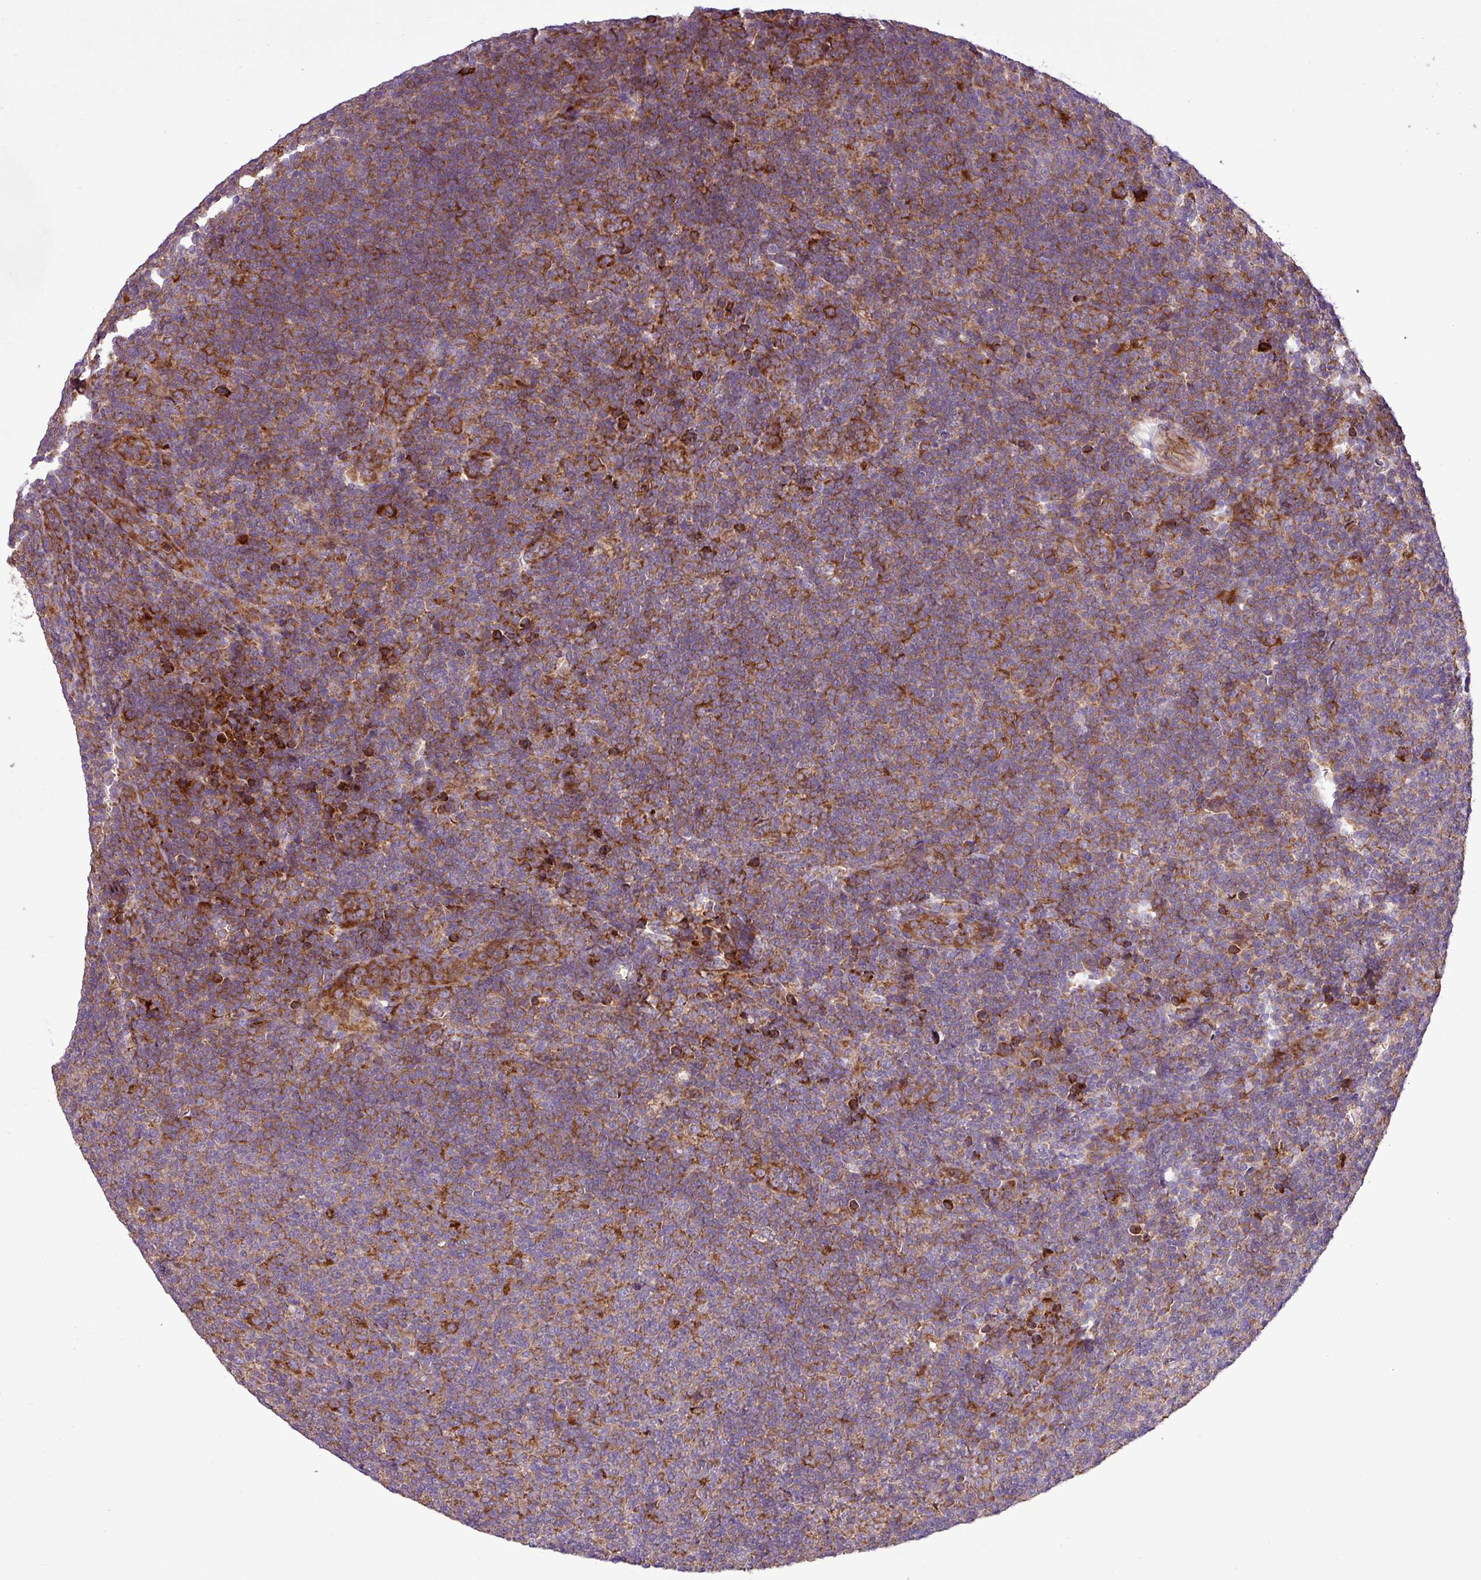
{"staining": {"intensity": "moderate", "quantity": ">75%", "location": "cytoplasmic/membranous"}, "tissue": "lymphoma", "cell_type": "Tumor cells", "image_type": "cancer", "snomed": [{"axis": "morphology", "description": "Malignant lymphoma, non-Hodgkin's type, Low grade"}, {"axis": "topography", "description": "Lymph node"}], "caption": "Low-grade malignant lymphoma, non-Hodgkin's type was stained to show a protein in brown. There is medium levels of moderate cytoplasmic/membranous staining in about >75% of tumor cells. The staining was performed using DAB (3,3'-diaminobenzidine) to visualize the protein expression in brown, while the nuclei were stained in blue with hematoxylin (Magnification: 20x).", "gene": "RPL13", "patient": {"sex": "male", "age": 66}}